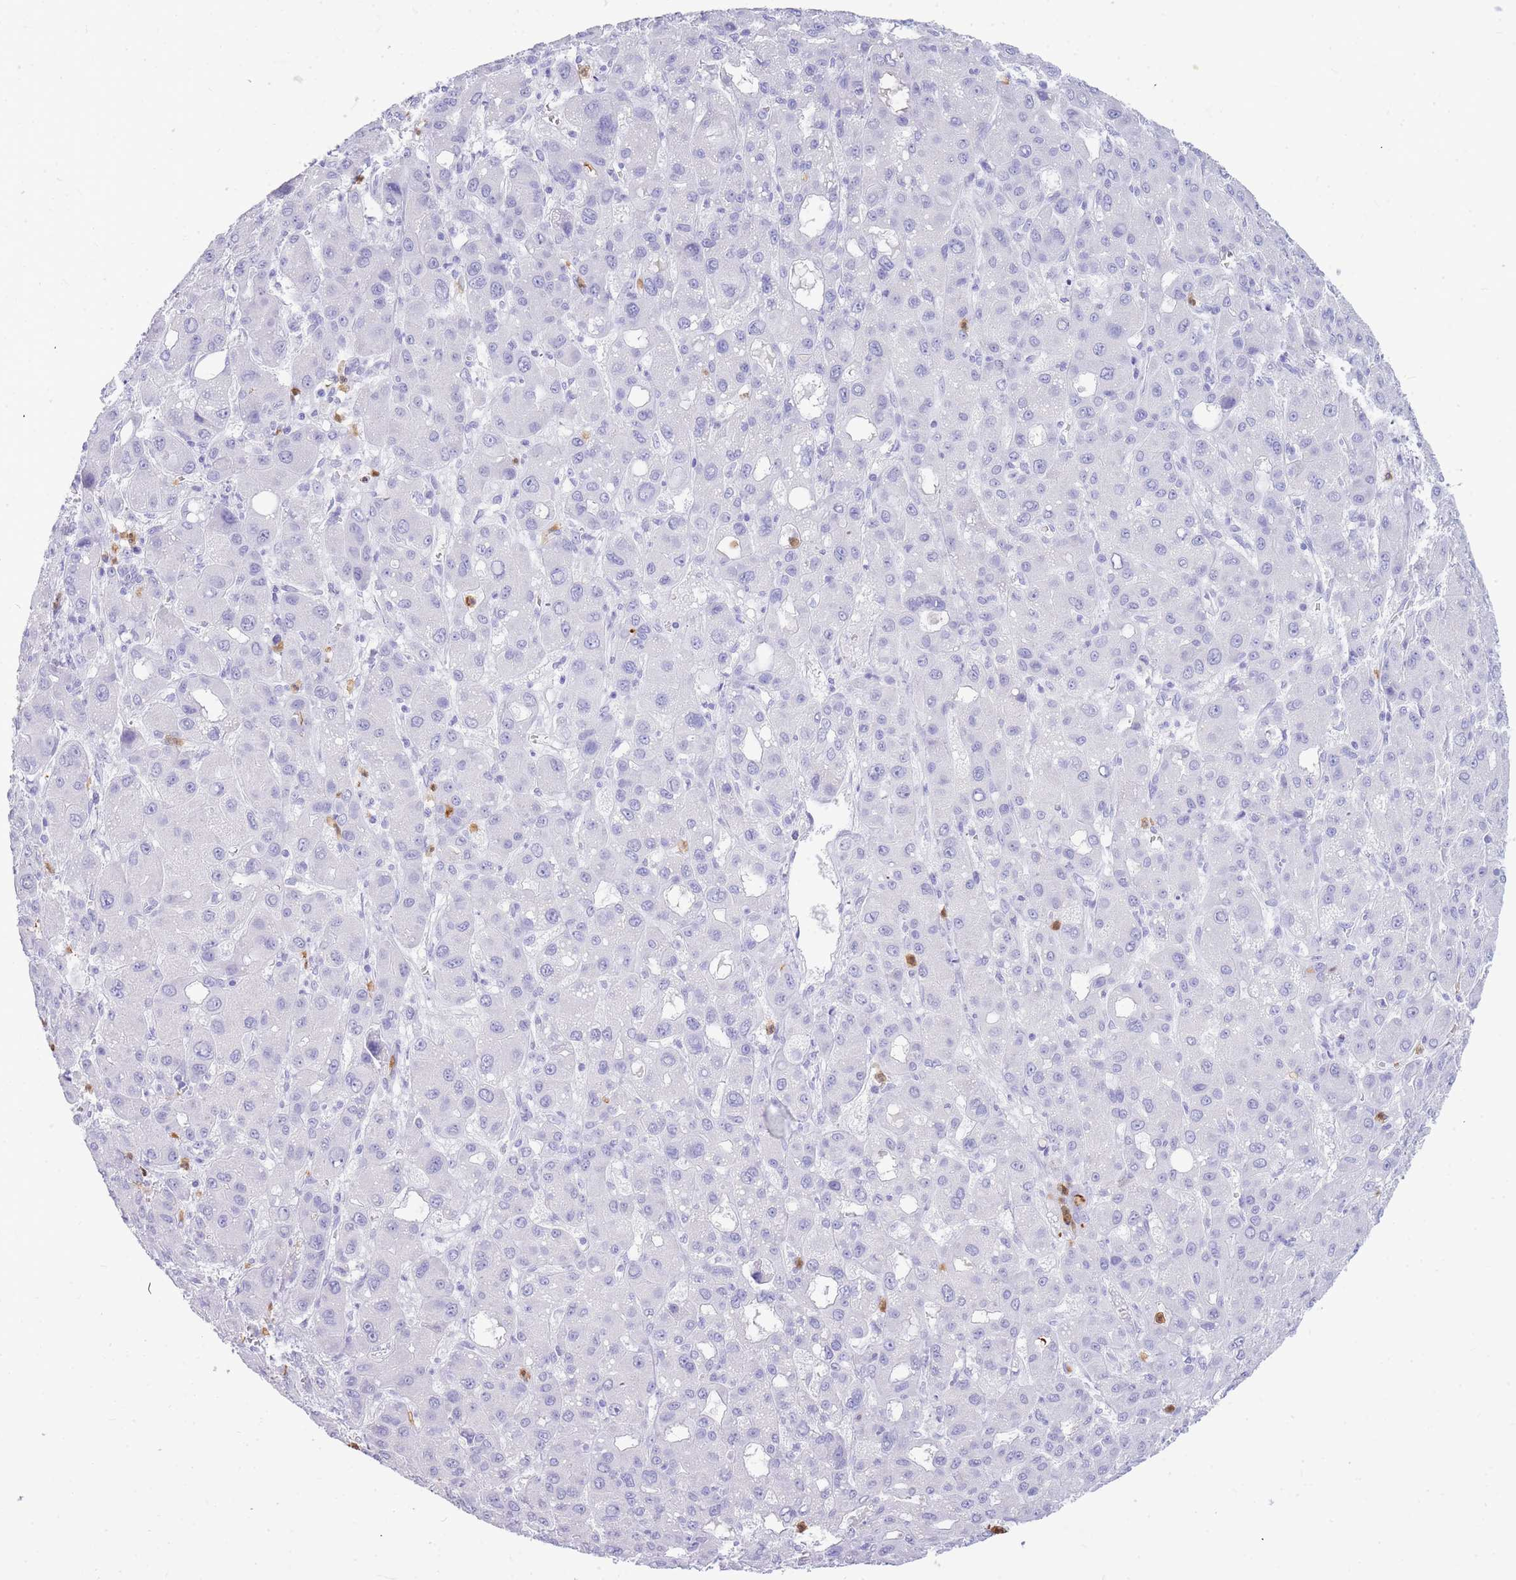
{"staining": {"intensity": "negative", "quantity": "none", "location": "none"}, "tissue": "liver cancer", "cell_type": "Tumor cells", "image_type": "cancer", "snomed": [{"axis": "morphology", "description": "Carcinoma, Hepatocellular, NOS"}, {"axis": "topography", "description": "Liver"}], "caption": "DAB immunohistochemical staining of liver cancer exhibits no significant positivity in tumor cells.", "gene": "HERC1", "patient": {"sex": "male", "age": 55}}